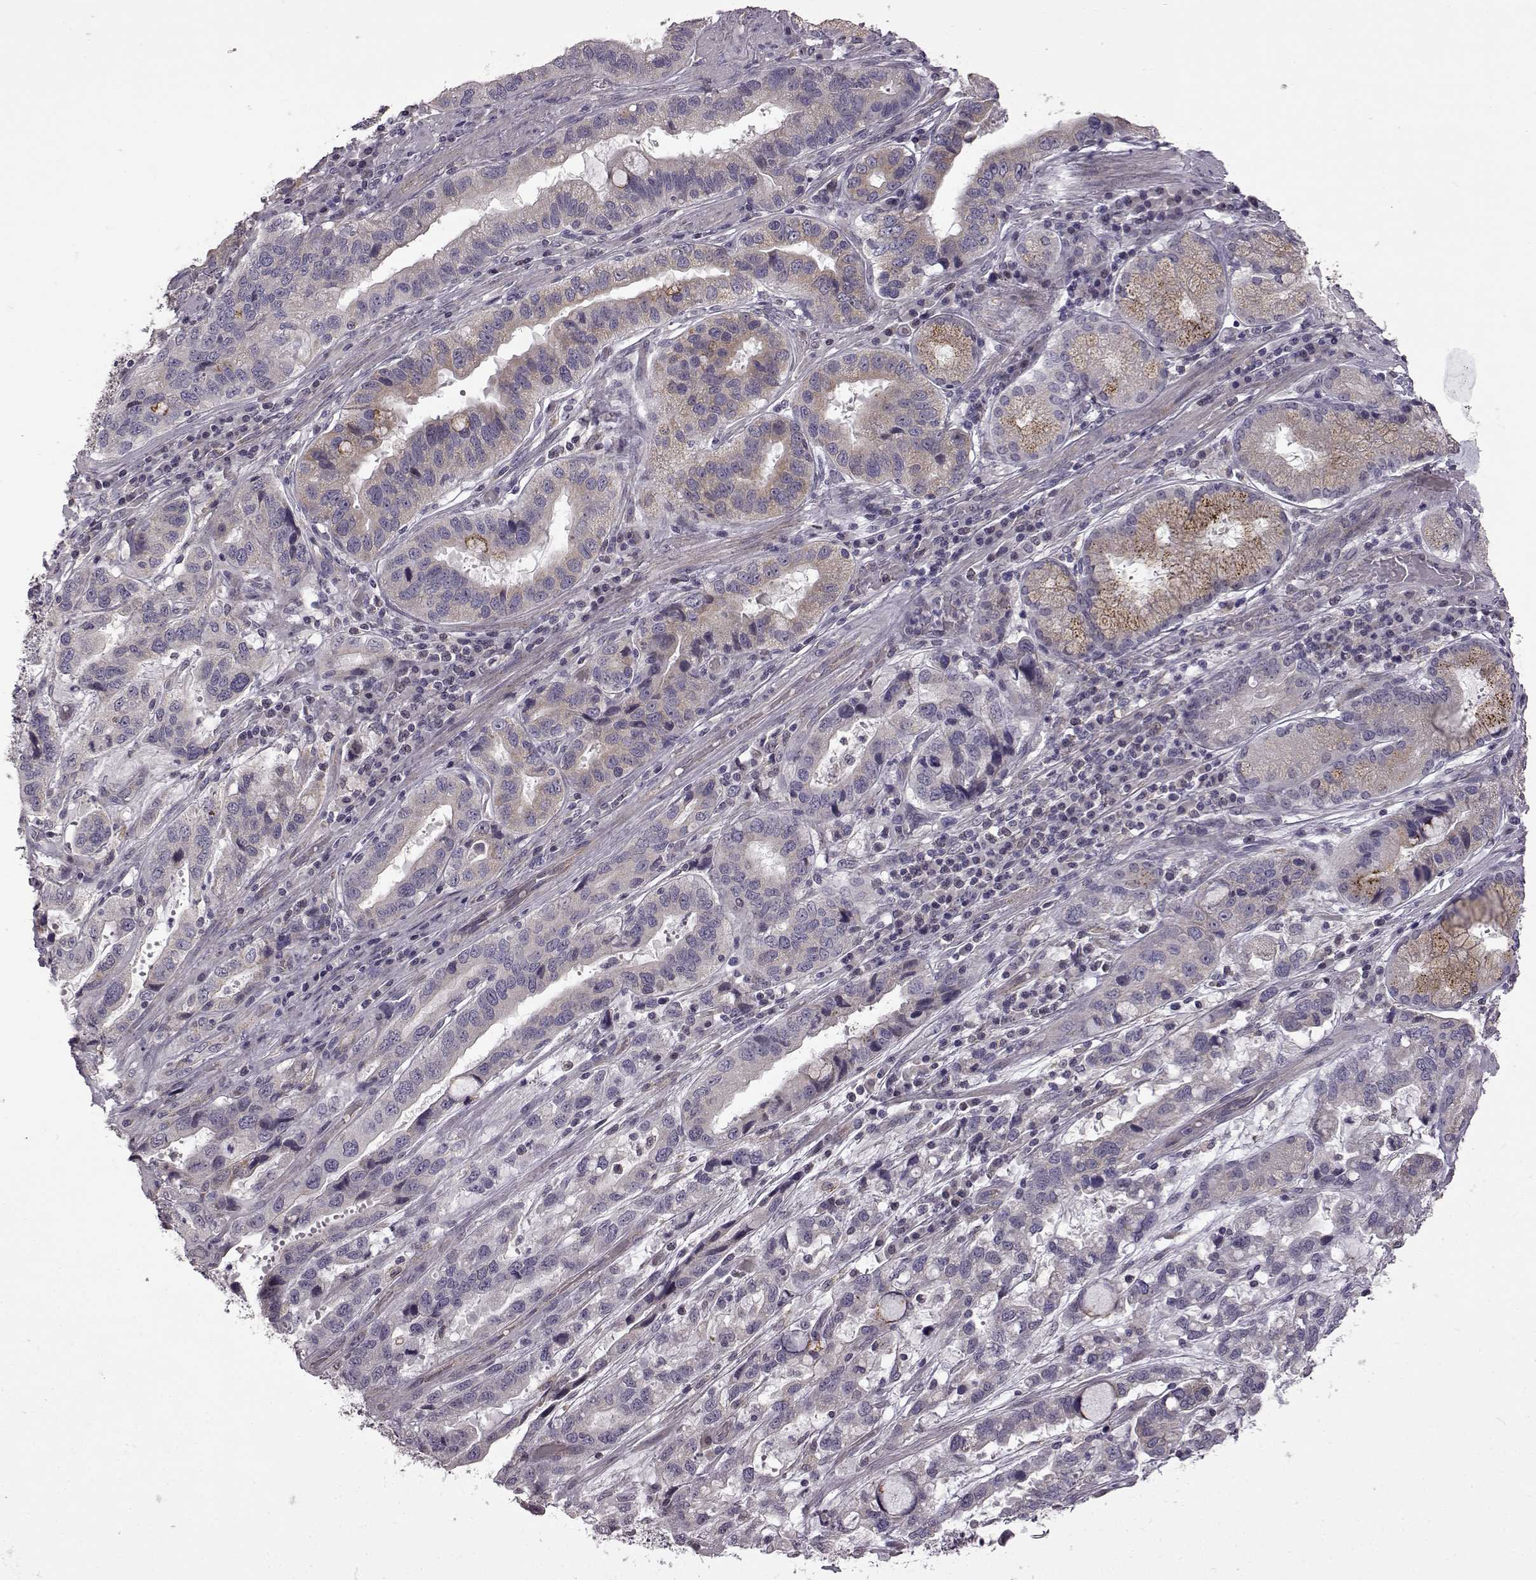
{"staining": {"intensity": "moderate", "quantity": "<25%", "location": "cytoplasmic/membranous"}, "tissue": "stomach cancer", "cell_type": "Tumor cells", "image_type": "cancer", "snomed": [{"axis": "morphology", "description": "Adenocarcinoma, NOS"}, {"axis": "topography", "description": "Stomach, lower"}], "caption": "Protein analysis of stomach cancer tissue demonstrates moderate cytoplasmic/membranous positivity in about <25% of tumor cells.", "gene": "B3GNT6", "patient": {"sex": "female", "age": 76}}